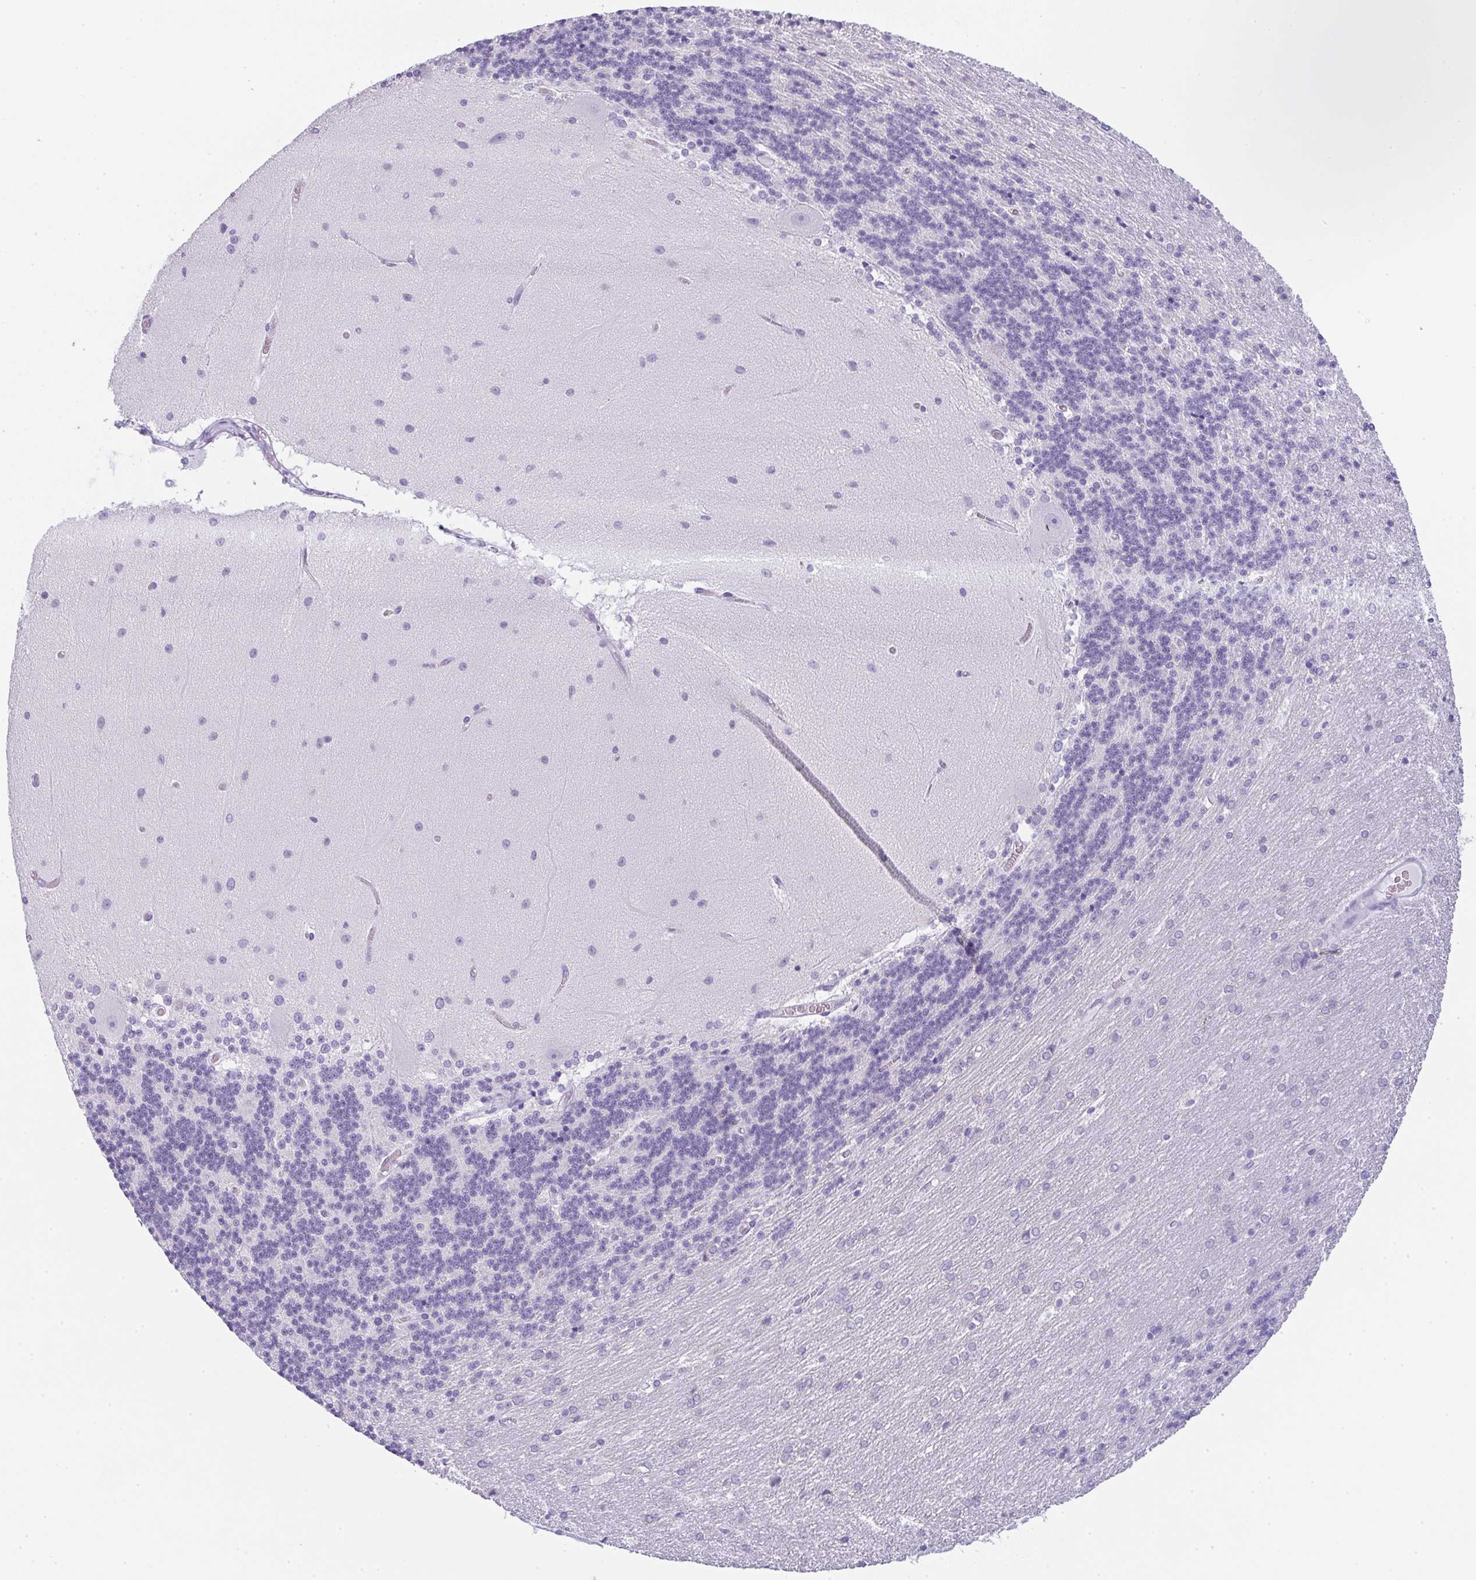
{"staining": {"intensity": "negative", "quantity": "none", "location": "none"}, "tissue": "cerebellum", "cell_type": "Cells in granular layer", "image_type": "normal", "snomed": [{"axis": "morphology", "description": "Normal tissue, NOS"}, {"axis": "topography", "description": "Cerebellum"}], "caption": "DAB (3,3'-diaminobenzidine) immunohistochemical staining of benign cerebellum displays no significant staining in cells in granular layer. The staining was performed using DAB to visualize the protein expression in brown, while the nuclei were stained in blue with hematoxylin (Magnification: 20x).", "gene": "LPAR4", "patient": {"sex": "female", "age": 54}}